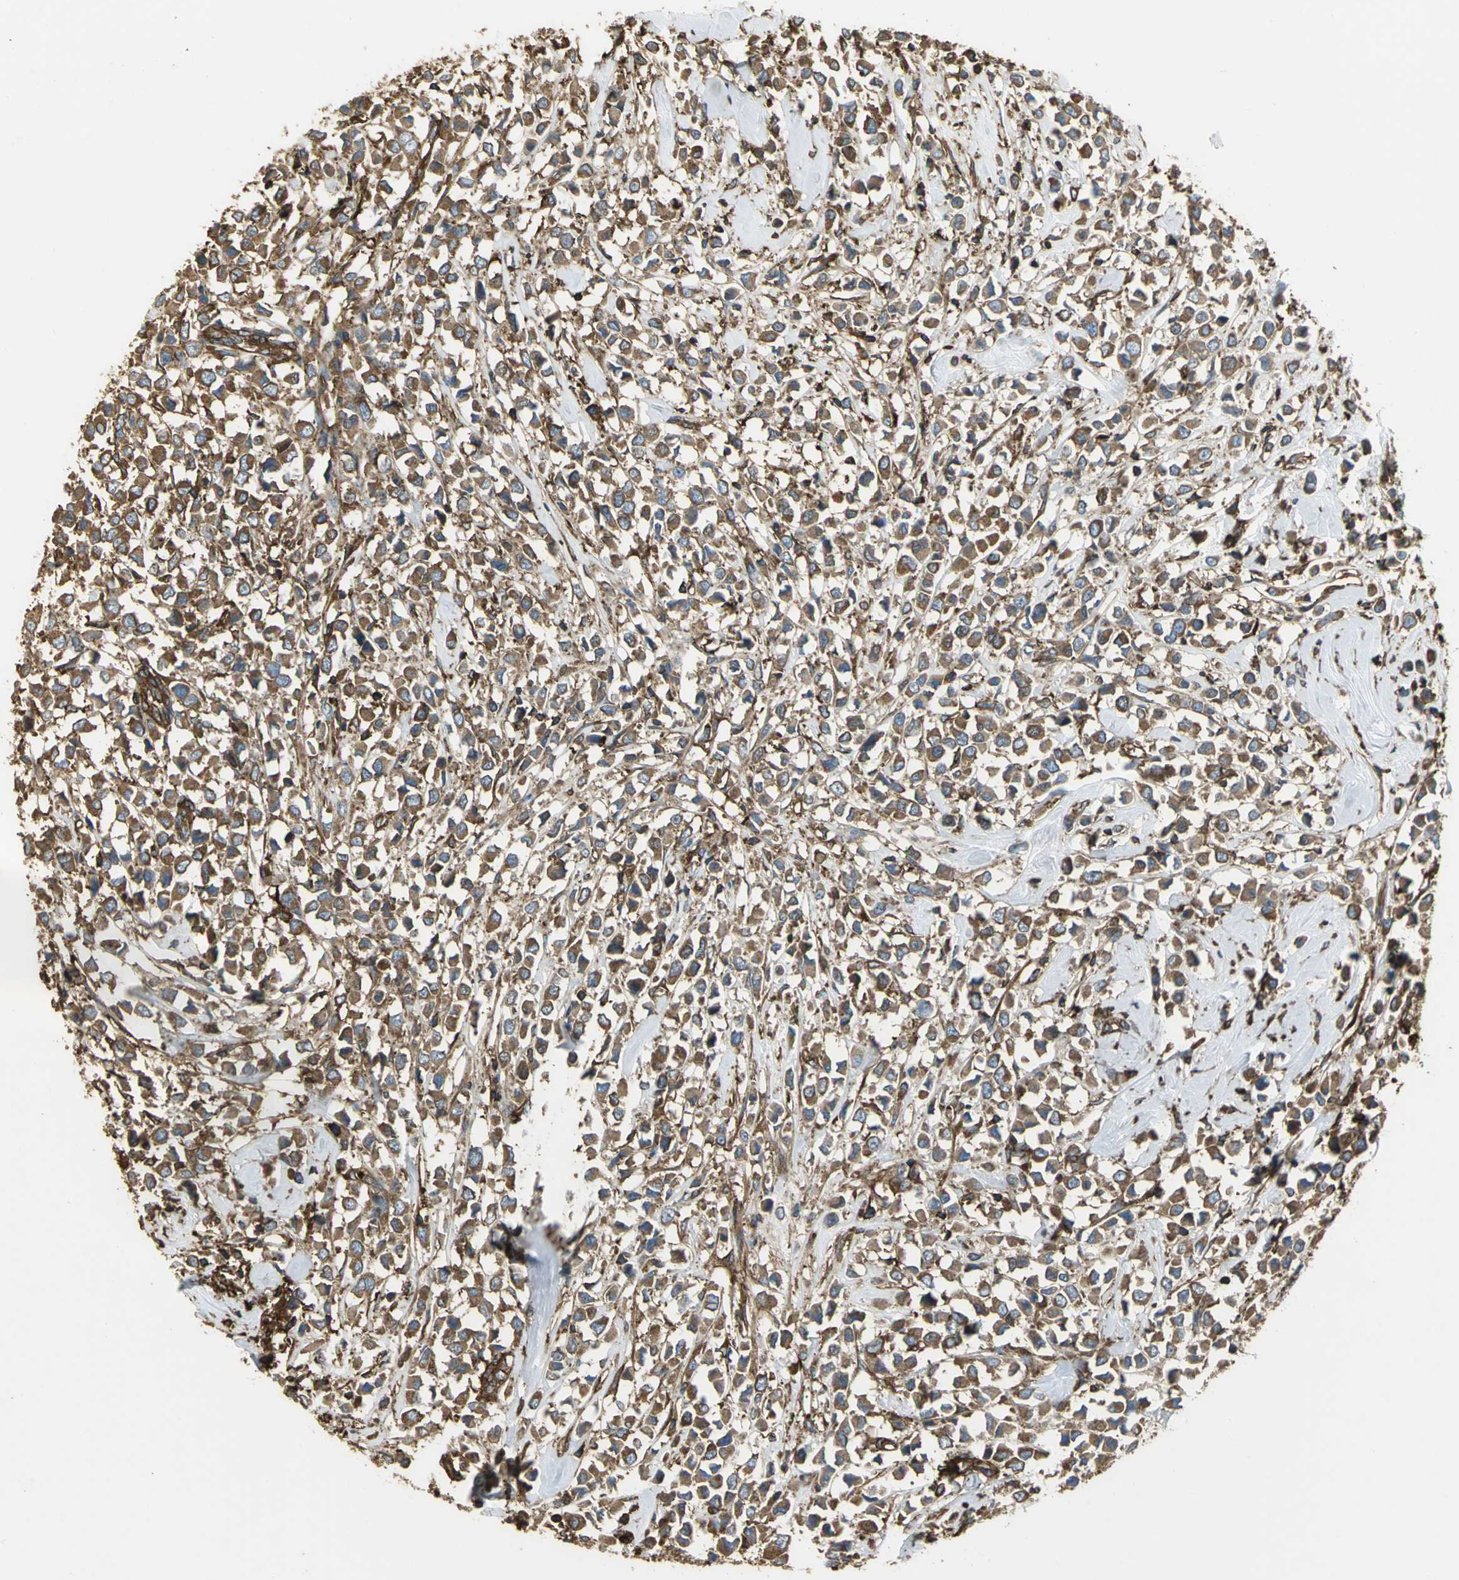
{"staining": {"intensity": "strong", "quantity": ">75%", "location": "cytoplasmic/membranous"}, "tissue": "breast cancer", "cell_type": "Tumor cells", "image_type": "cancer", "snomed": [{"axis": "morphology", "description": "Duct carcinoma"}, {"axis": "topography", "description": "Breast"}], "caption": "This histopathology image displays breast cancer (invasive ductal carcinoma) stained with immunohistochemistry (IHC) to label a protein in brown. The cytoplasmic/membranous of tumor cells show strong positivity for the protein. Nuclei are counter-stained blue.", "gene": "TLN1", "patient": {"sex": "female", "age": 61}}